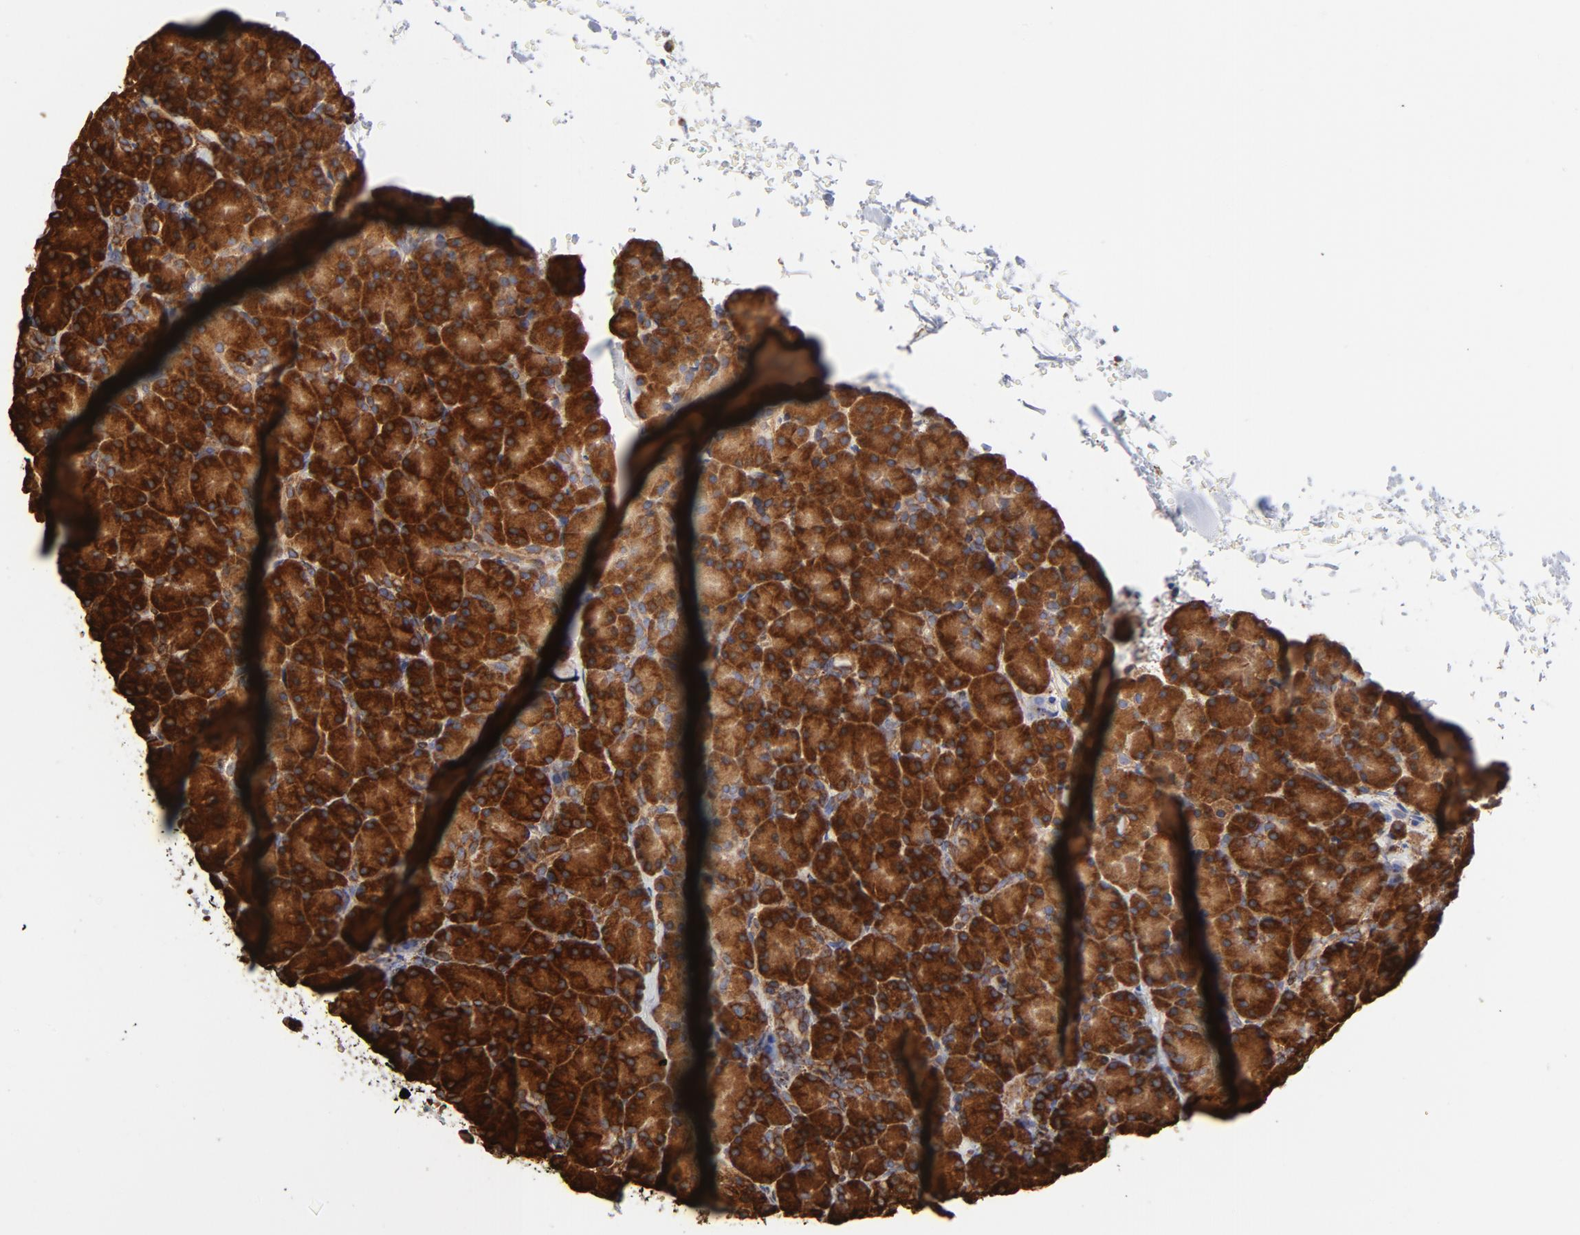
{"staining": {"intensity": "strong", "quantity": ">75%", "location": "cytoplasmic/membranous"}, "tissue": "pancreas", "cell_type": "Exocrine glandular cells", "image_type": "normal", "snomed": [{"axis": "morphology", "description": "Normal tissue, NOS"}, {"axis": "topography", "description": "Pancreas"}], "caption": "Unremarkable pancreas was stained to show a protein in brown. There is high levels of strong cytoplasmic/membranous expression in about >75% of exocrine glandular cells. (DAB (3,3'-diaminobenzidine) IHC, brown staining for protein, blue staining for nuclei).", "gene": "CANX", "patient": {"sex": "female", "age": 43}}